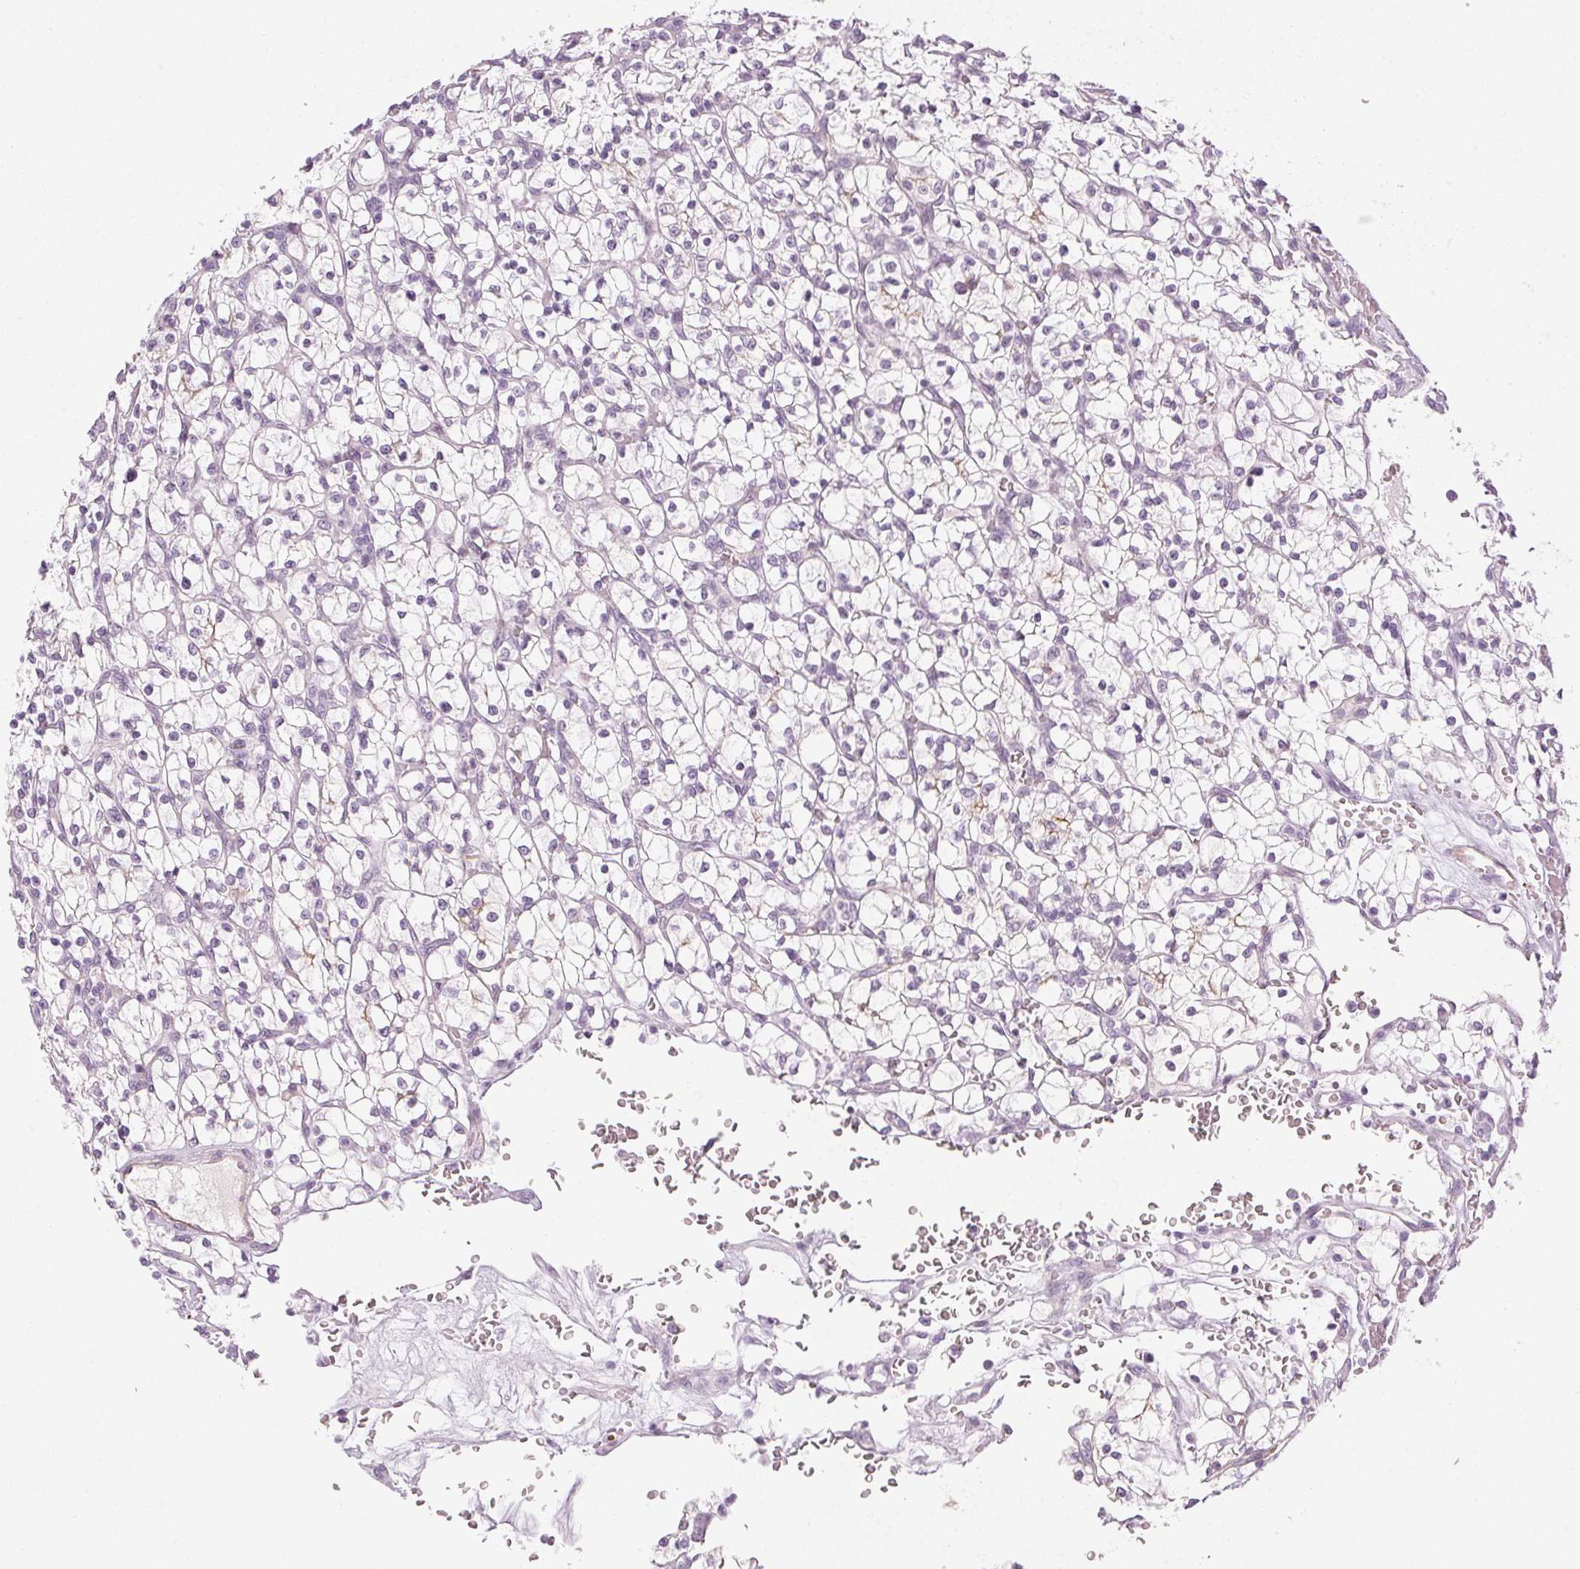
{"staining": {"intensity": "negative", "quantity": "none", "location": "none"}, "tissue": "renal cancer", "cell_type": "Tumor cells", "image_type": "cancer", "snomed": [{"axis": "morphology", "description": "Adenocarcinoma, NOS"}, {"axis": "topography", "description": "Kidney"}], "caption": "Renal cancer stained for a protein using immunohistochemistry (IHC) shows no positivity tumor cells.", "gene": "AIF1L", "patient": {"sex": "female", "age": 64}}